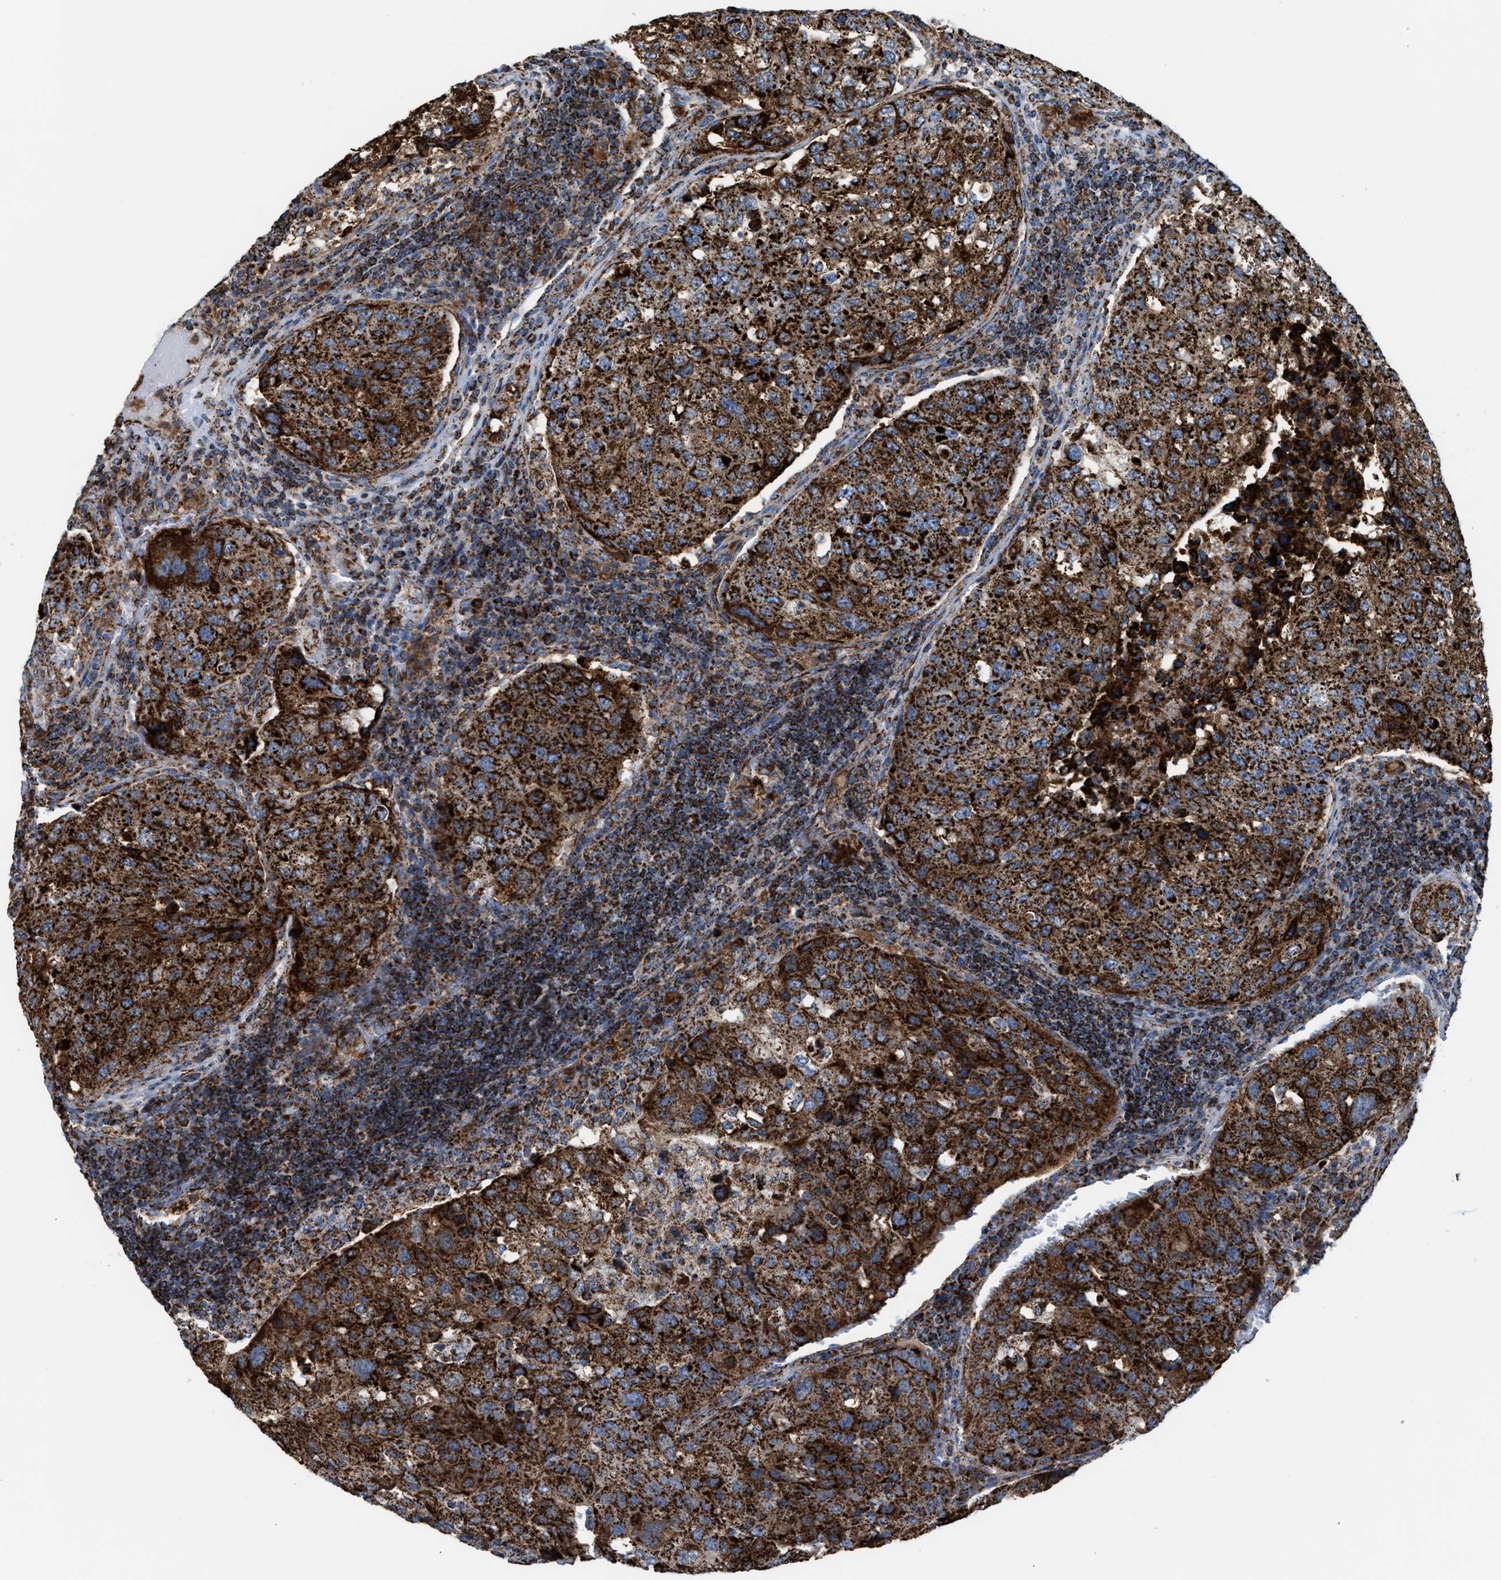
{"staining": {"intensity": "strong", "quantity": ">75%", "location": "cytoplasmic/membranous"}, "tissue": "urothelial cancer", "cell_type": "Tumor cells", "image_type": "cancer", "snomed": [{"axis": "morphology", "description": "Urothelial carcinoma, High grade"}, {"axis": "topography", "description": "Lymph node"}, {"axis": "topography", "description": "Urinary bladder"}], "caption": "Protein expression analysis of human urothelial cancer reveals strong cytoplasmic/membranous staining in about >75% of tumor cells.", "gene": "ECHS1", "patient": {"sex": "male", "age": 51}}